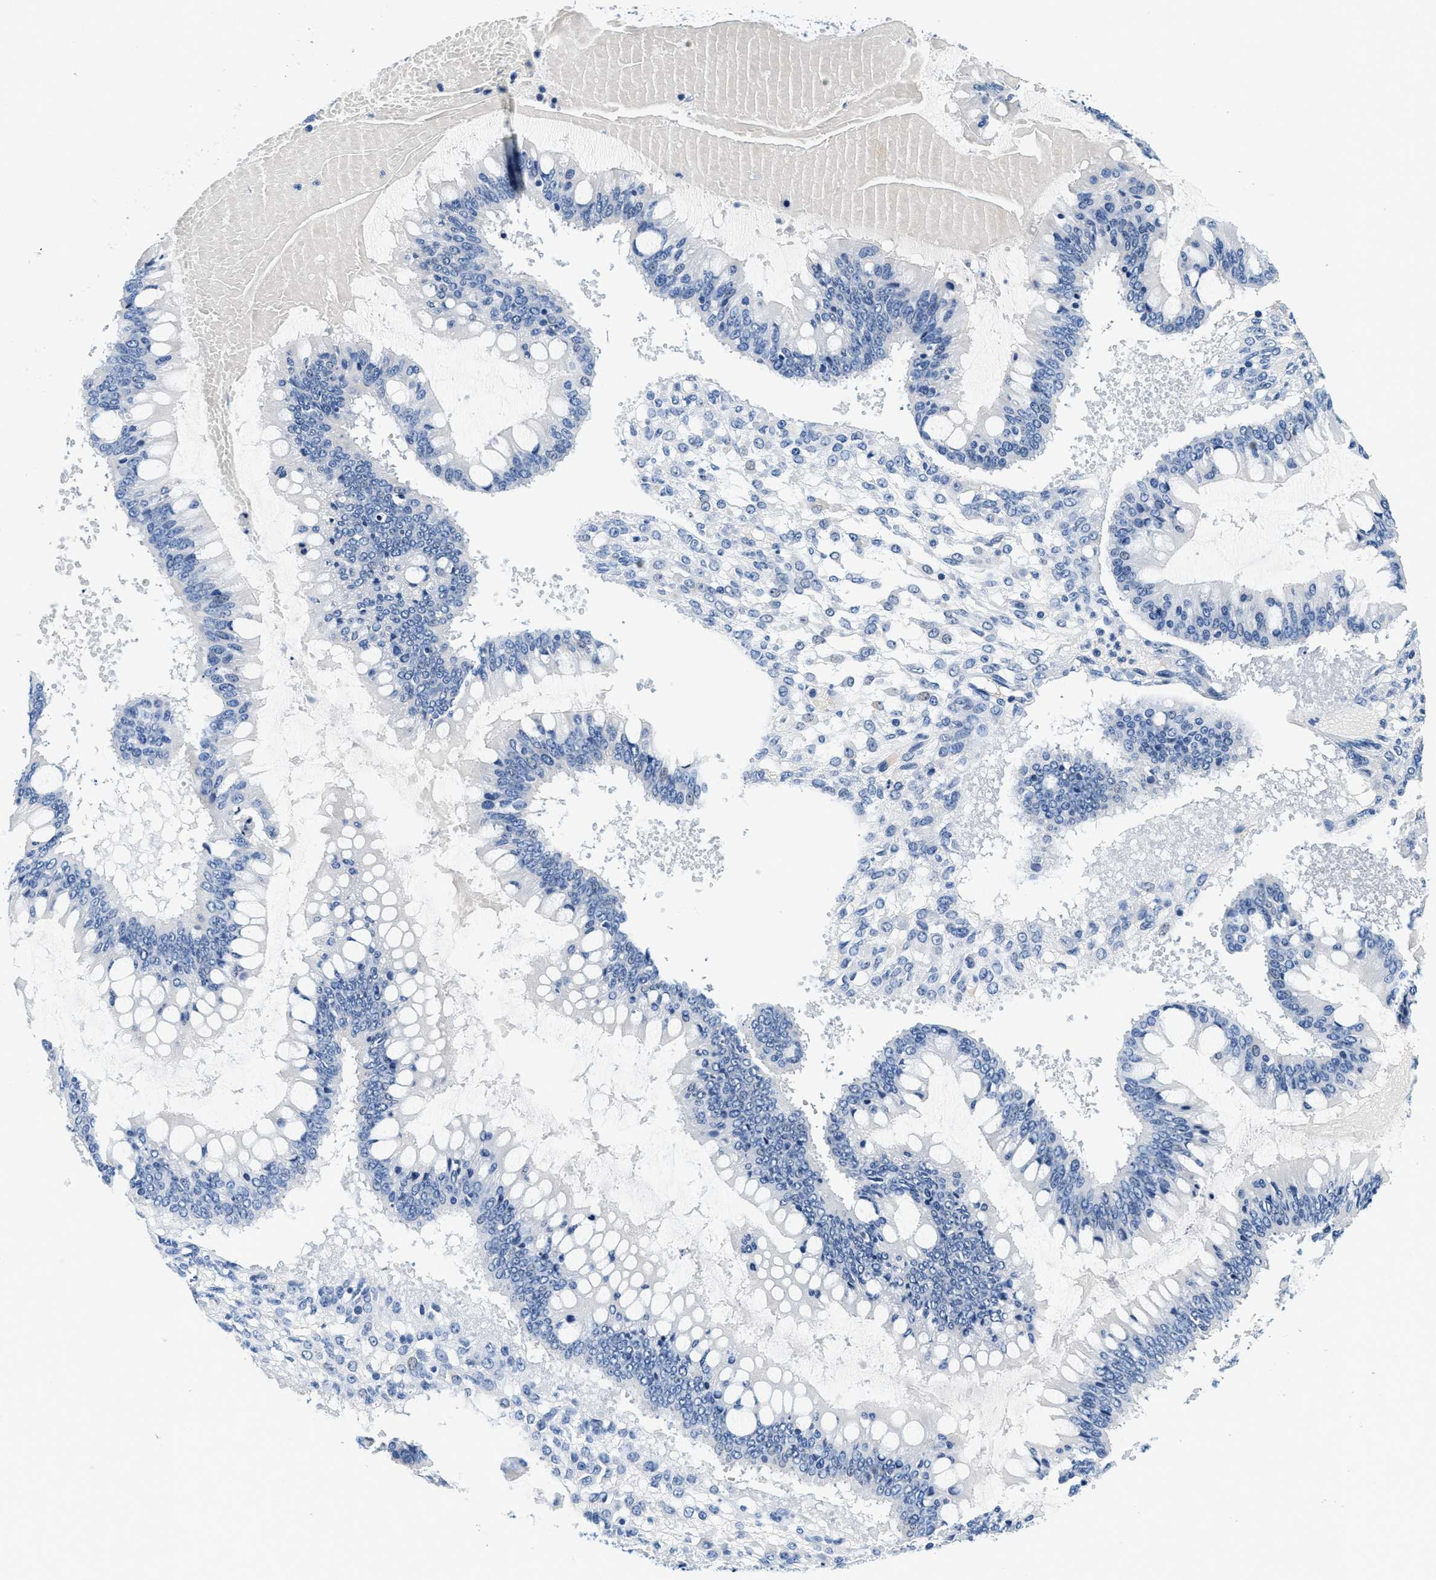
{"staining": {"intensity": "negative", "quantity": "none", "location": "none"}, "tissue": "ovarian cancer", "cell_type": "Tumor cells", "image_type": "cancer", "snomed": [{"axis": "morphology", "description": "Cystadenocarcinoma, mucinous, NOS"}, {"axis": "topography", "description": "Ovary"}], "caption": "Immunohistochemical staining of ovarian cancer shows no significant expression in tumor cells. (DAB immunohistochemistry (IHC) visualized using brightfield microscopy, high magnification).", "gene": "GSTM3", "patient": {"sex": "female", "age": 73}}